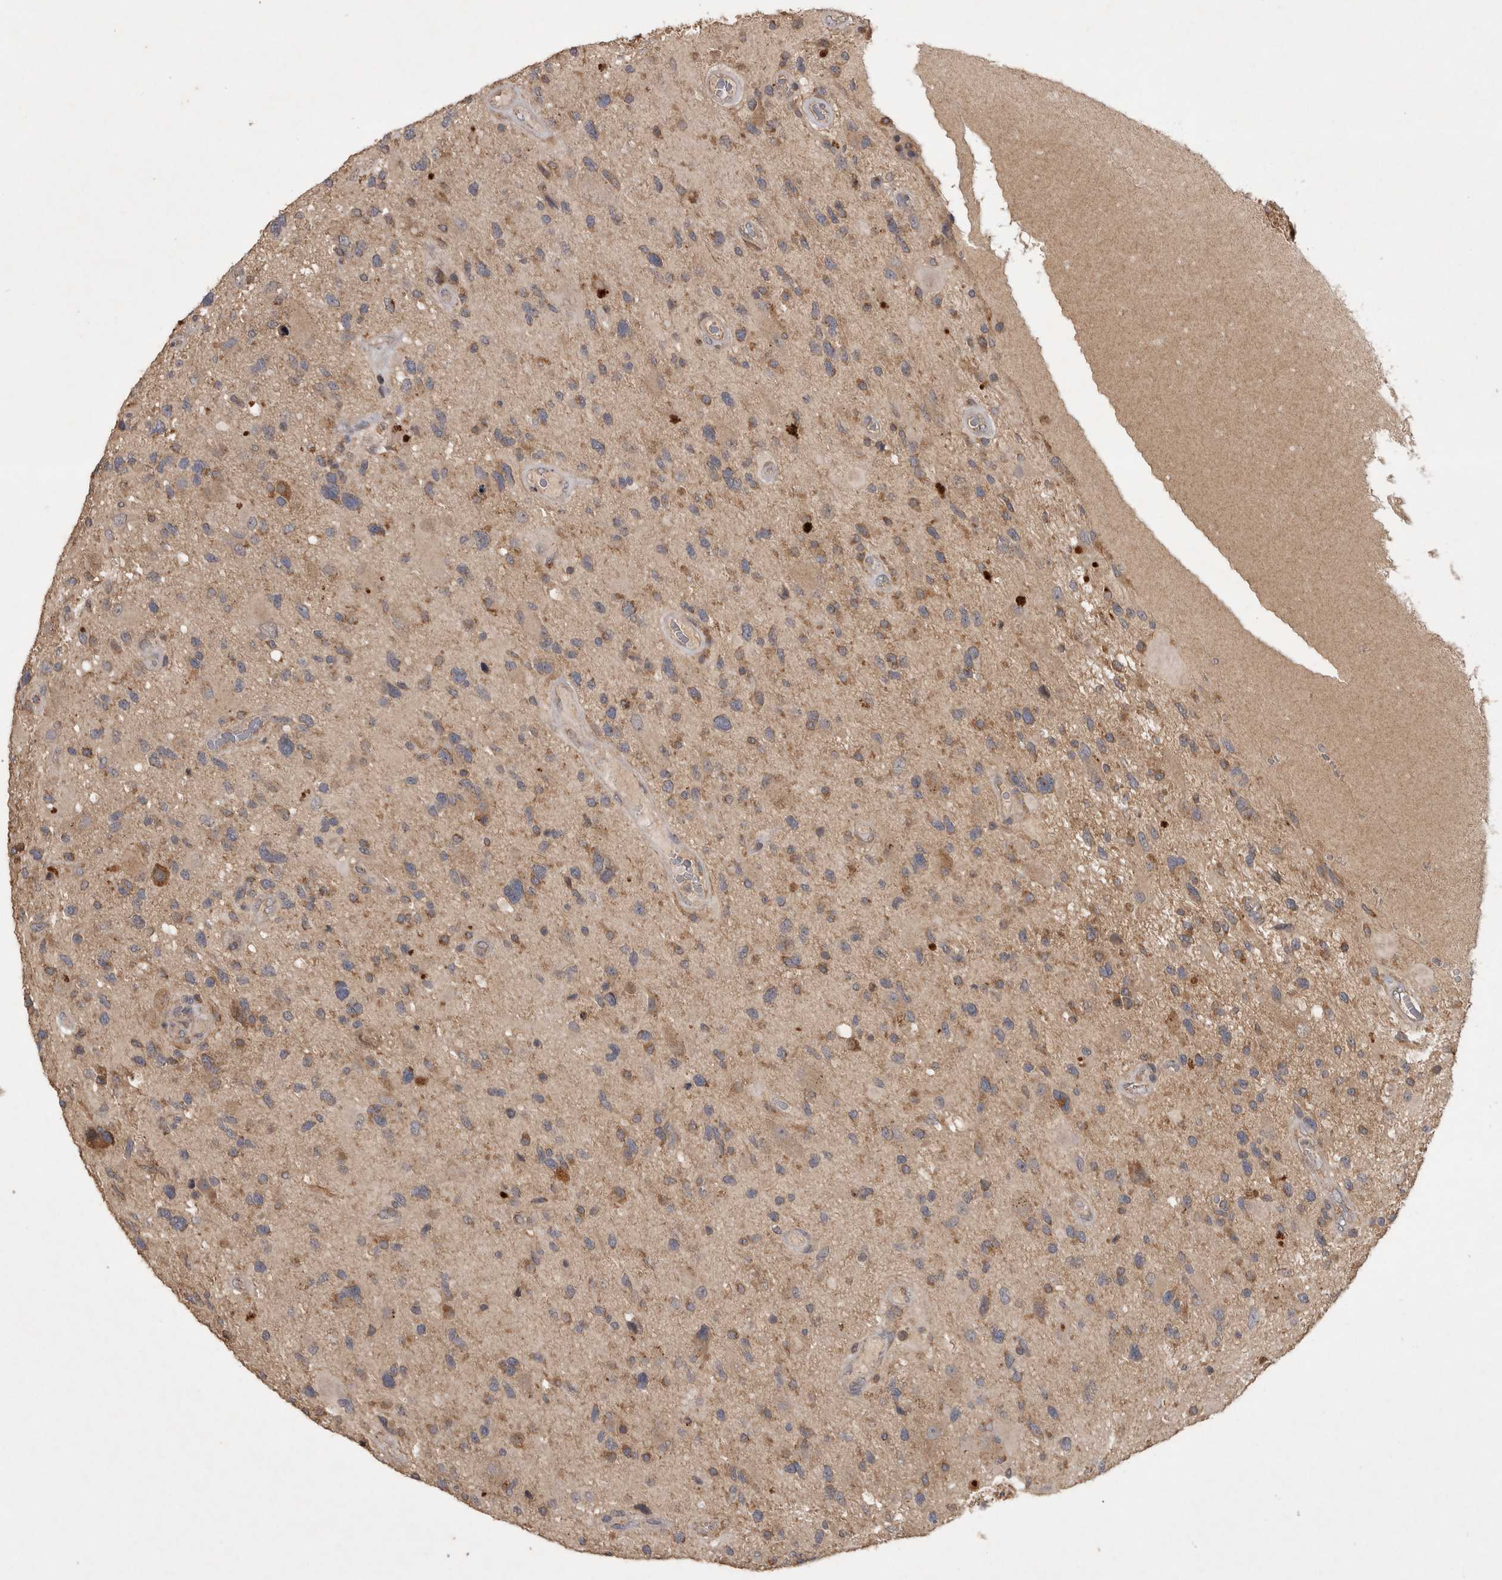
{"staining": {"intensity": "weak", "quantity": "<25%", "location": "cytoplasmic/membranous"}, "tissue": "glioma", "cell_type": "Tumor cells", "image_type": "cancer", "snomed": [{"axis": "morphology", "description": "Glioma, malignant, High grade"}, {"axis": "topography", "description": "Brain"}], "caption": "This is an immunohistochemistry image of glioma. There is no positivity in tumor cells.", "gene": "TRMT61B", "patient": {"sex": "male", "age": 33}}